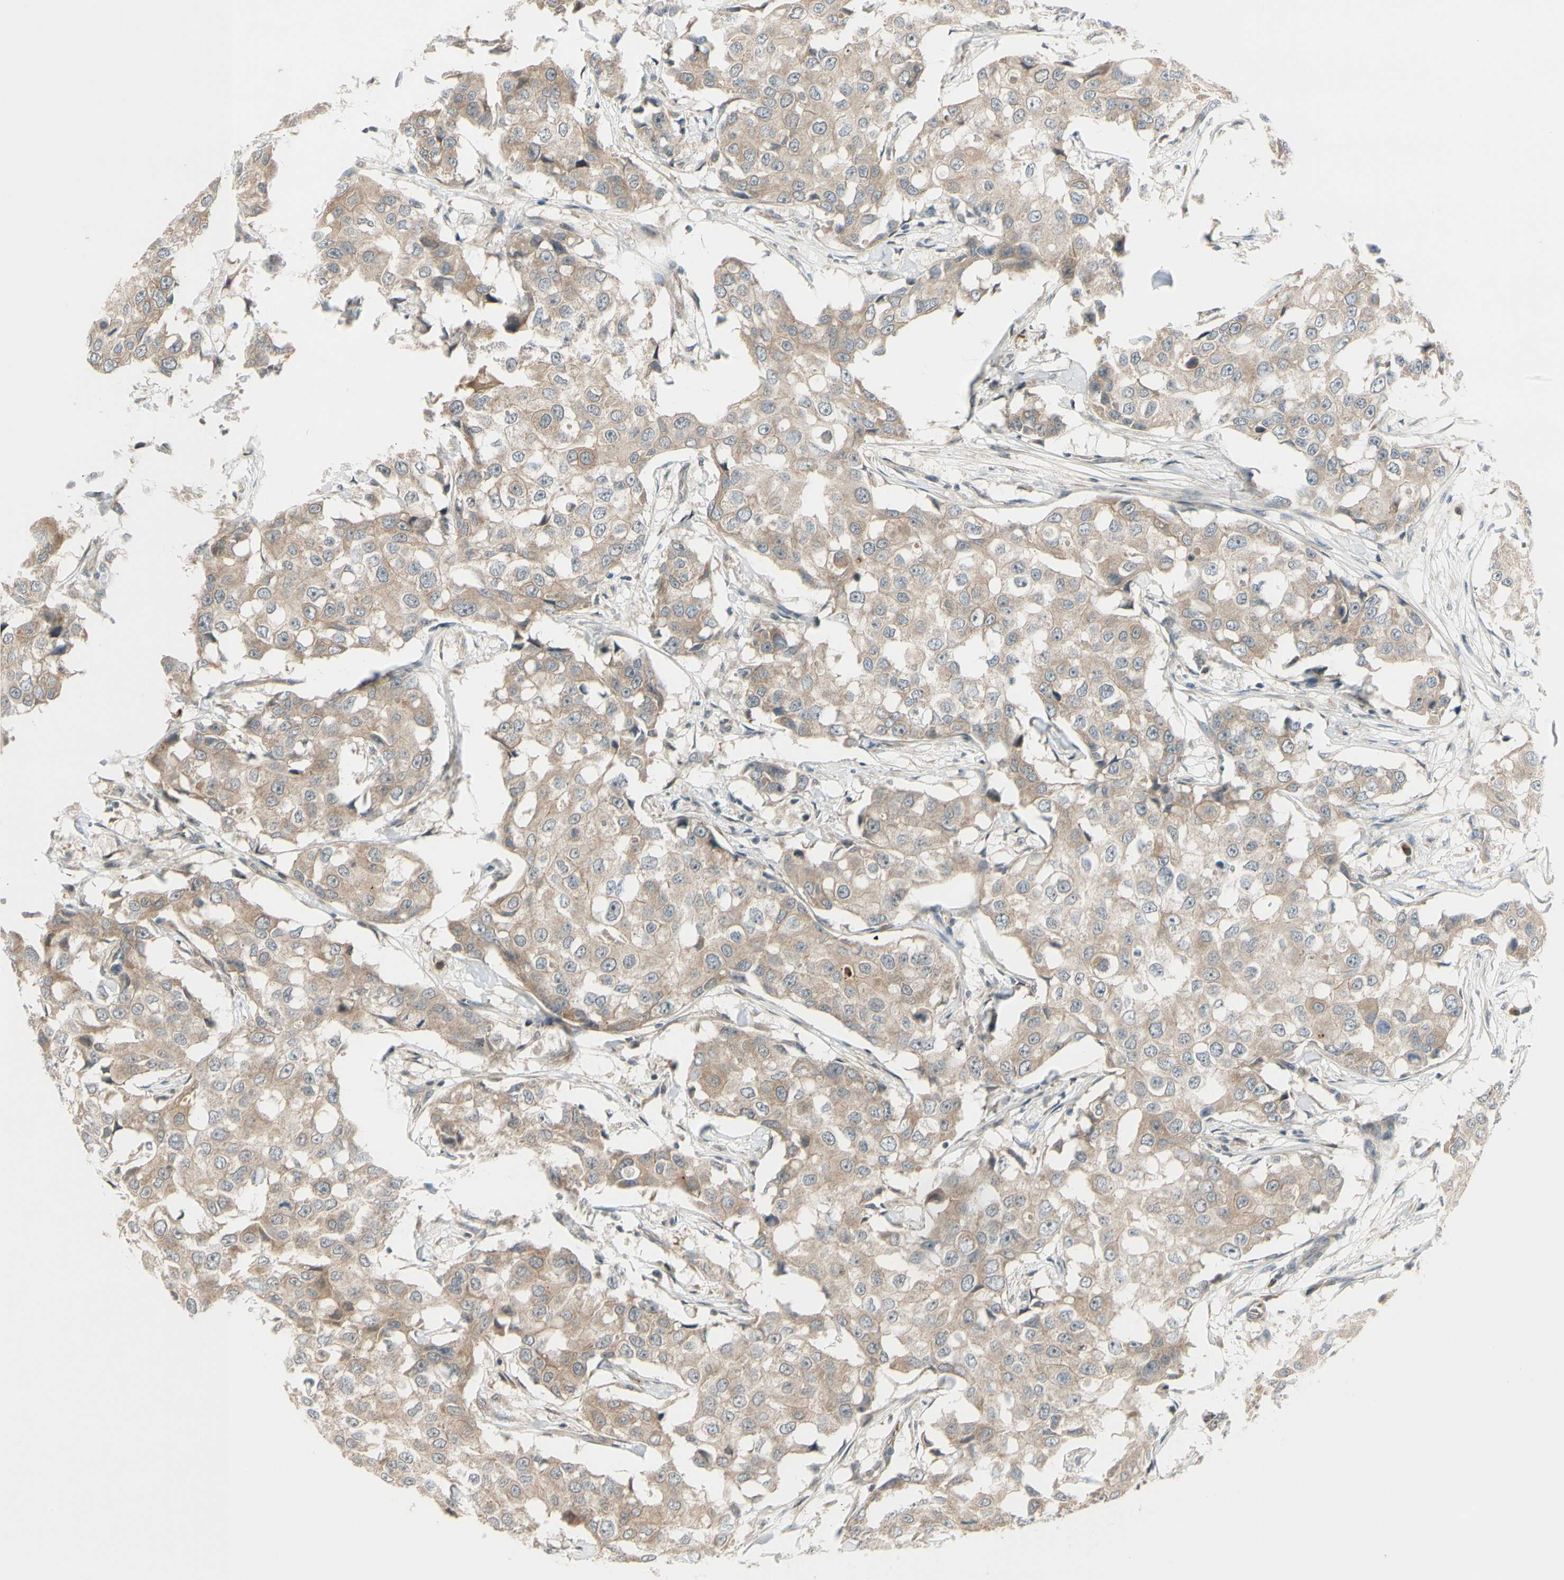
{"staining": {"intensity": "weak", "quantity": ">75%", "location": "cytoplasmic/membranous"}, "tissue": "breast cancer", "cell_type": "Tumor cells", "image_type": "cancer", "snomed": [{"axis": "morphology", "description": "Duct carcinoma"}, {"axis": "topography", "description": "Breast"}], "caption": "DAB (3,3'-diaminobenzidine) immunohistochemical staining of human breast cancer (invasive ductal carcinoma) displays weak cytoplasmic/membranous protein expression in about >75% of tumor cells. The staining was performed using DAB, with brown indicating positive protein expression. Nuclei are stained blue with hematoxylin.", "gene": "FGF10", "patient": {"sex": "female", "age": 27}}